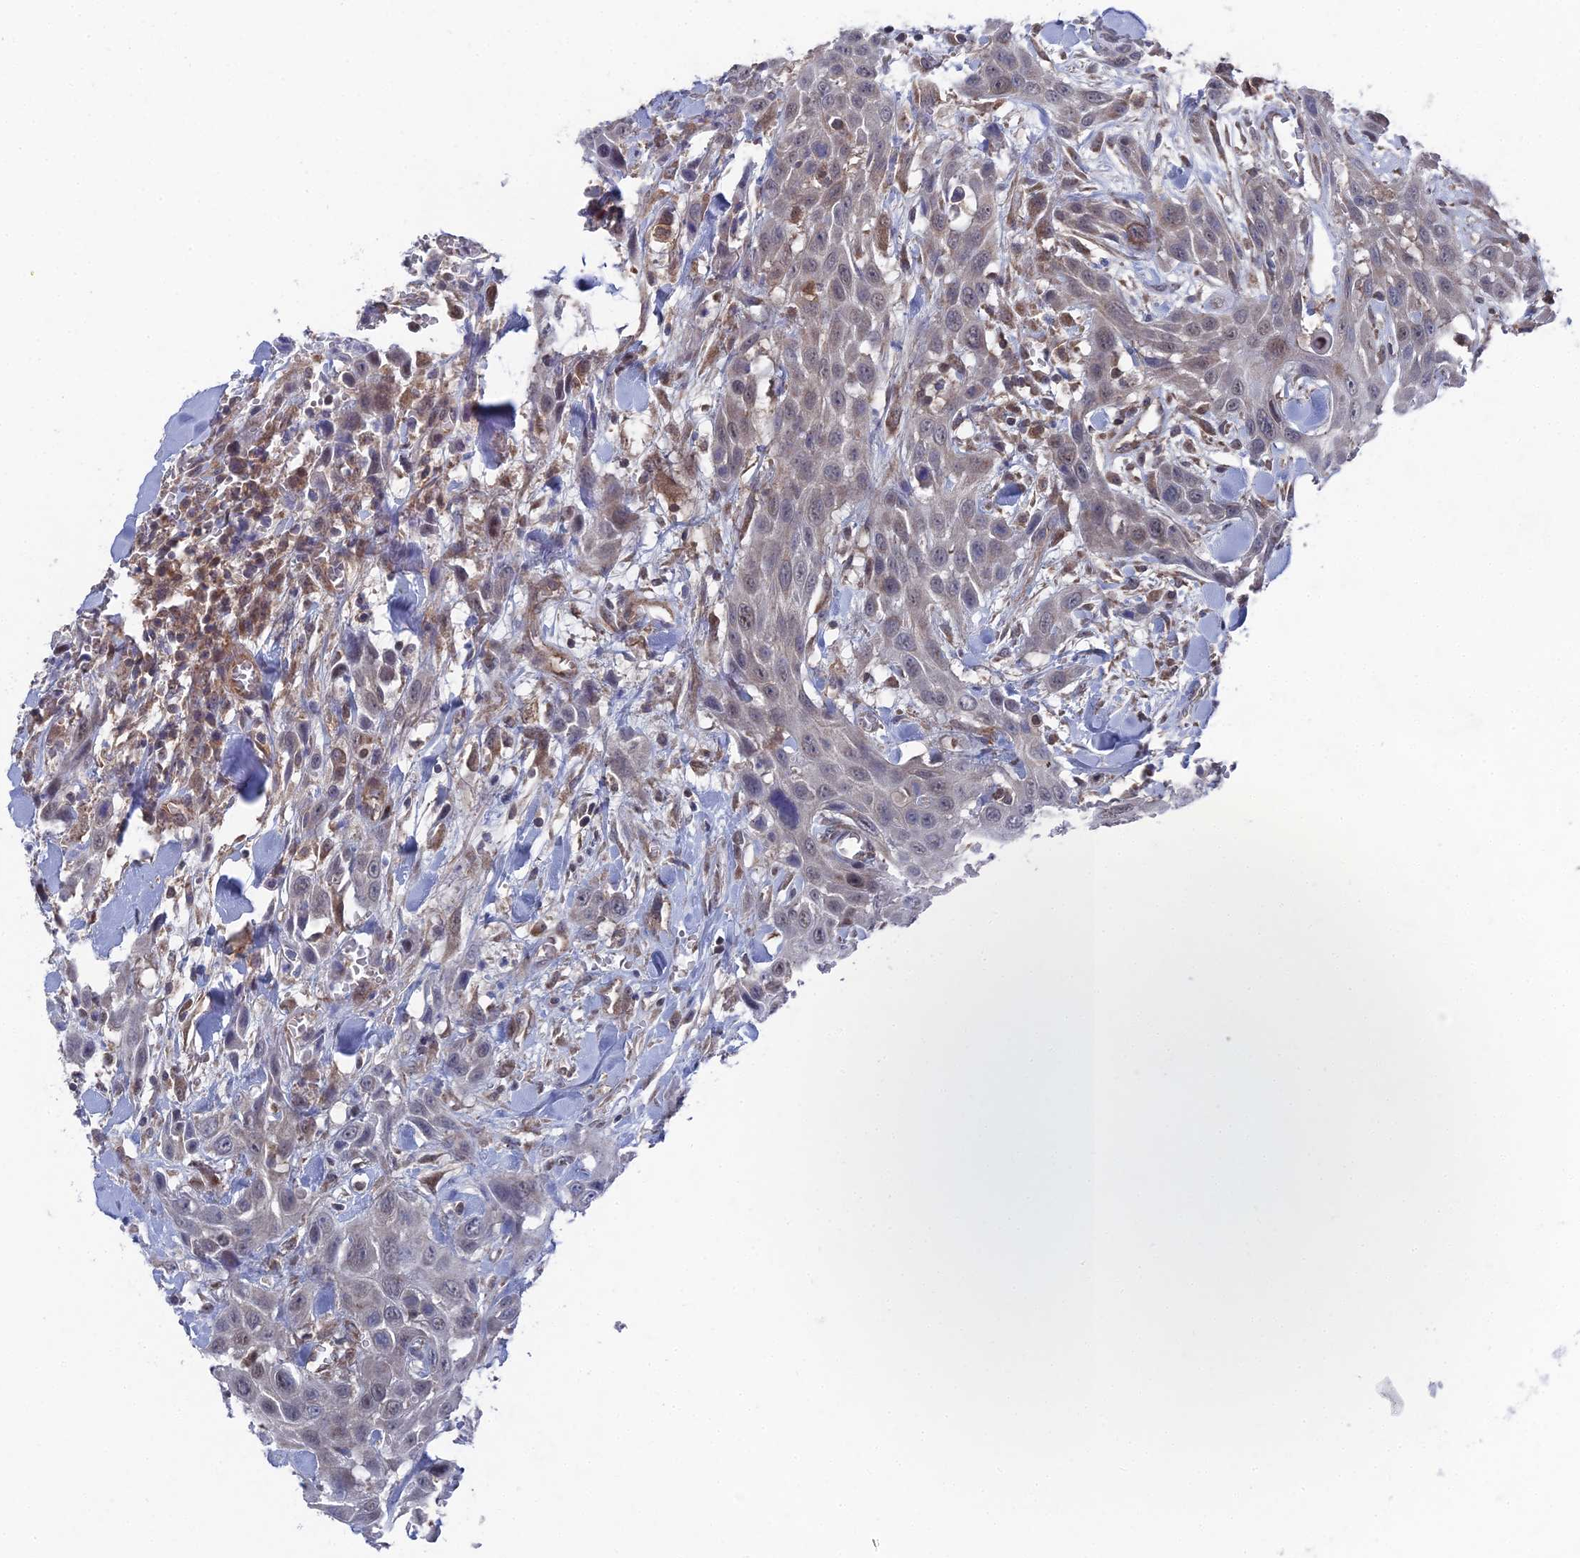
{"staining": {"intensity": "weak", "quantity": "<25%", "location": "nuclear"}, "tissue": "head and neck cancer", "cell_type": "Tumor cells", "image_type": "cancer", "snomed": [{"axis": "morphology", "description": "Squamous cell carcinoma, NOS"}, {"axis": "topography", "description": "Head-Neck"}], "caption": "IHC image of neoplastic tissue: human head and neck cancer (squamous cell carcinoma) stained with DAB displays no significant protein staining in tumor cells. (Stains: DAB immunohistochemistry (IHC) with hematoxylin counter stain, Microscopy: brightfield microscopy at high magnification).", "gene": "UNC5D", "patient": {"sex": "male", "age": 81}}